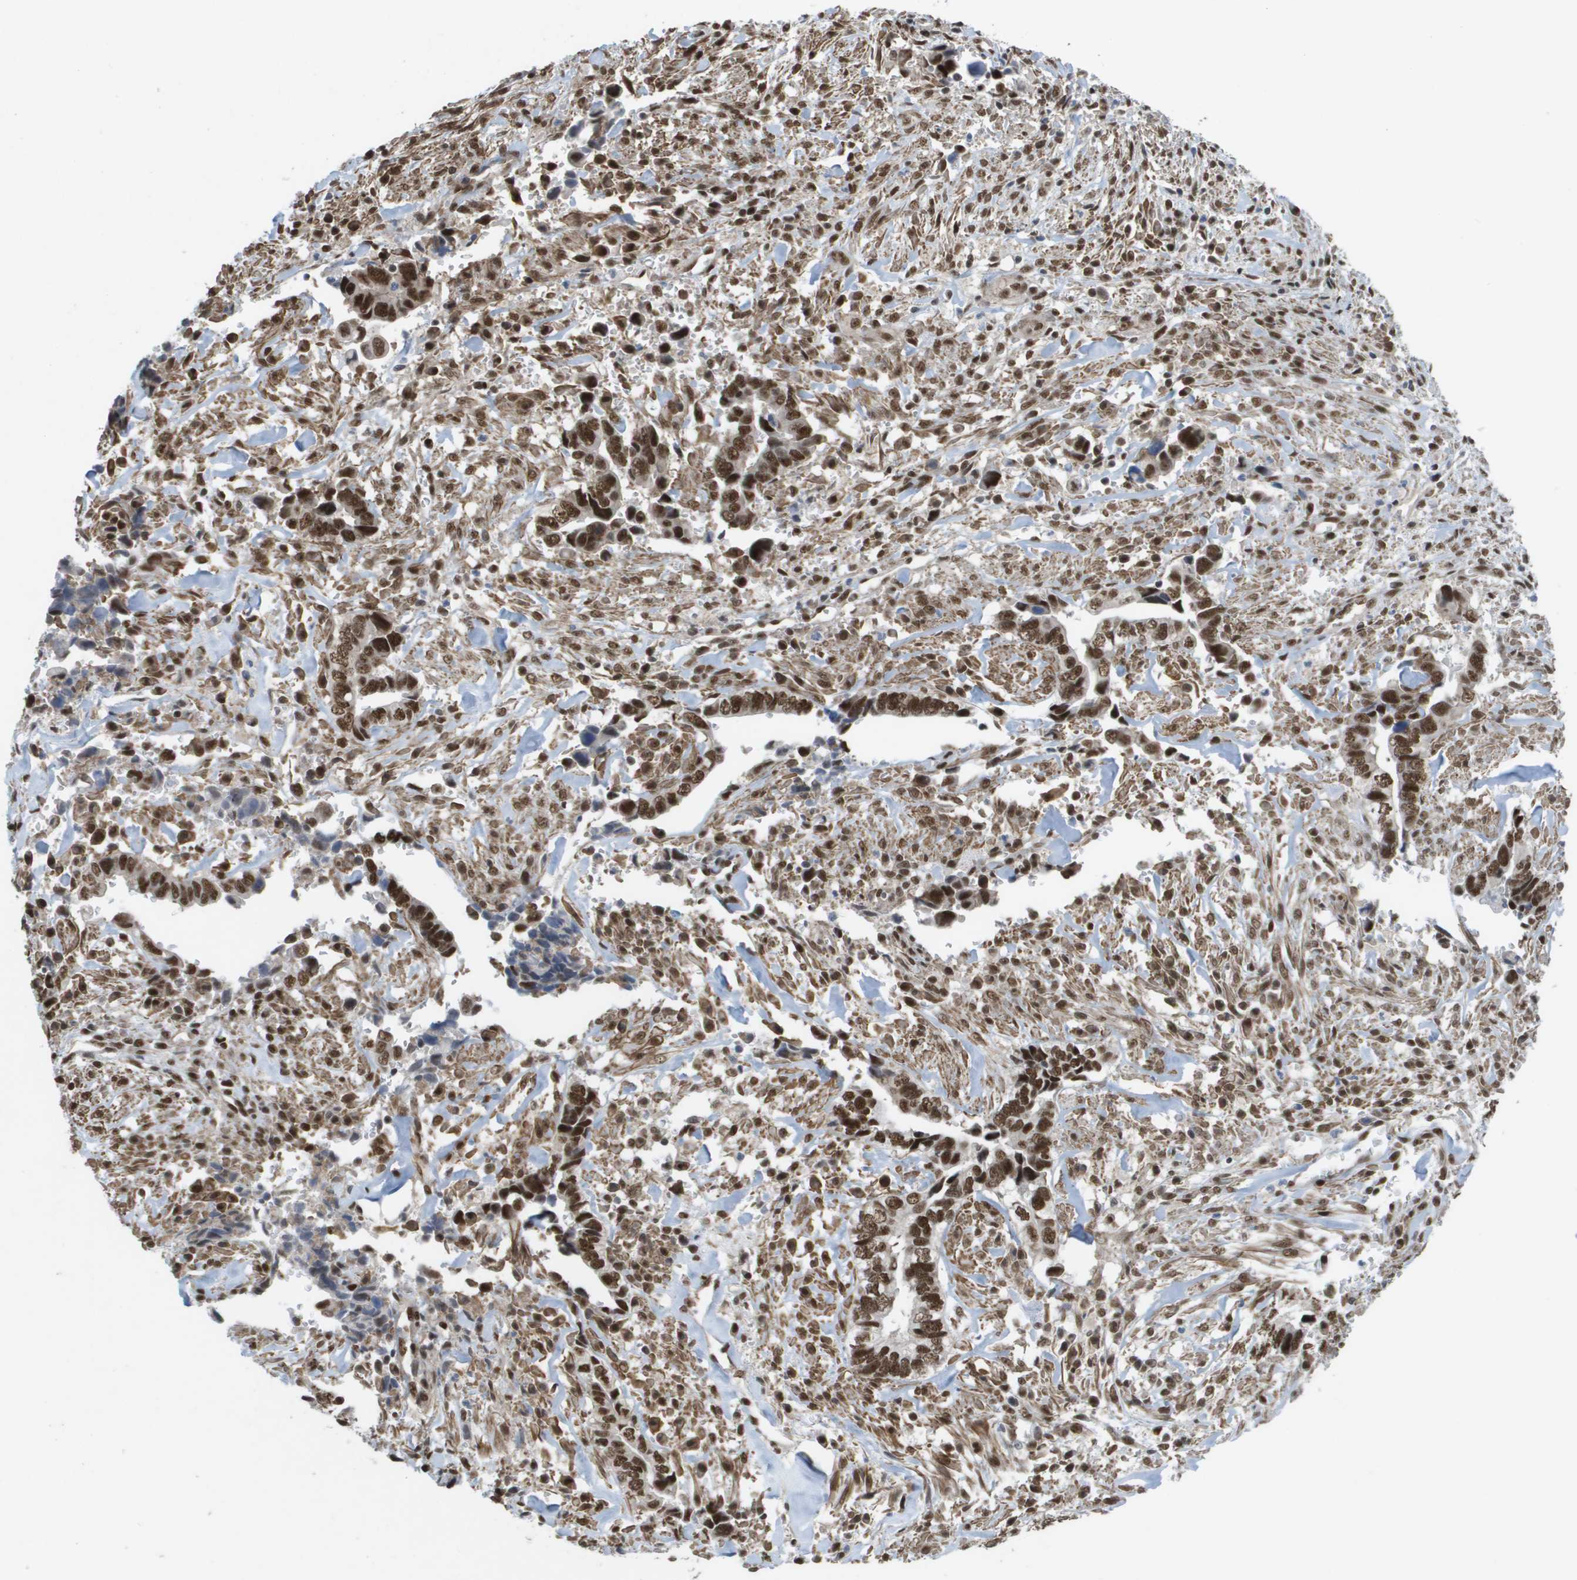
{"staining": {"intensity": "strong", "quantity": ">75%", "location": "nuclear"}, "tissue": "liver cancer", "cell_type": "Tumor cells", "image_type": "cancer", "snomed": [{"axis": "morphology", "description": "Cholangiocarcinoma"}, {"axis": "topography", "description": "Liver"}], "caption": "Human liver cancer (cholangiocarcinoma) stained with a brown dye shows strong nuclear positive expression in approximately >75% of tumor cells.", "gene": "CDT1", "patient": {"sex": "female", "age": 79}}